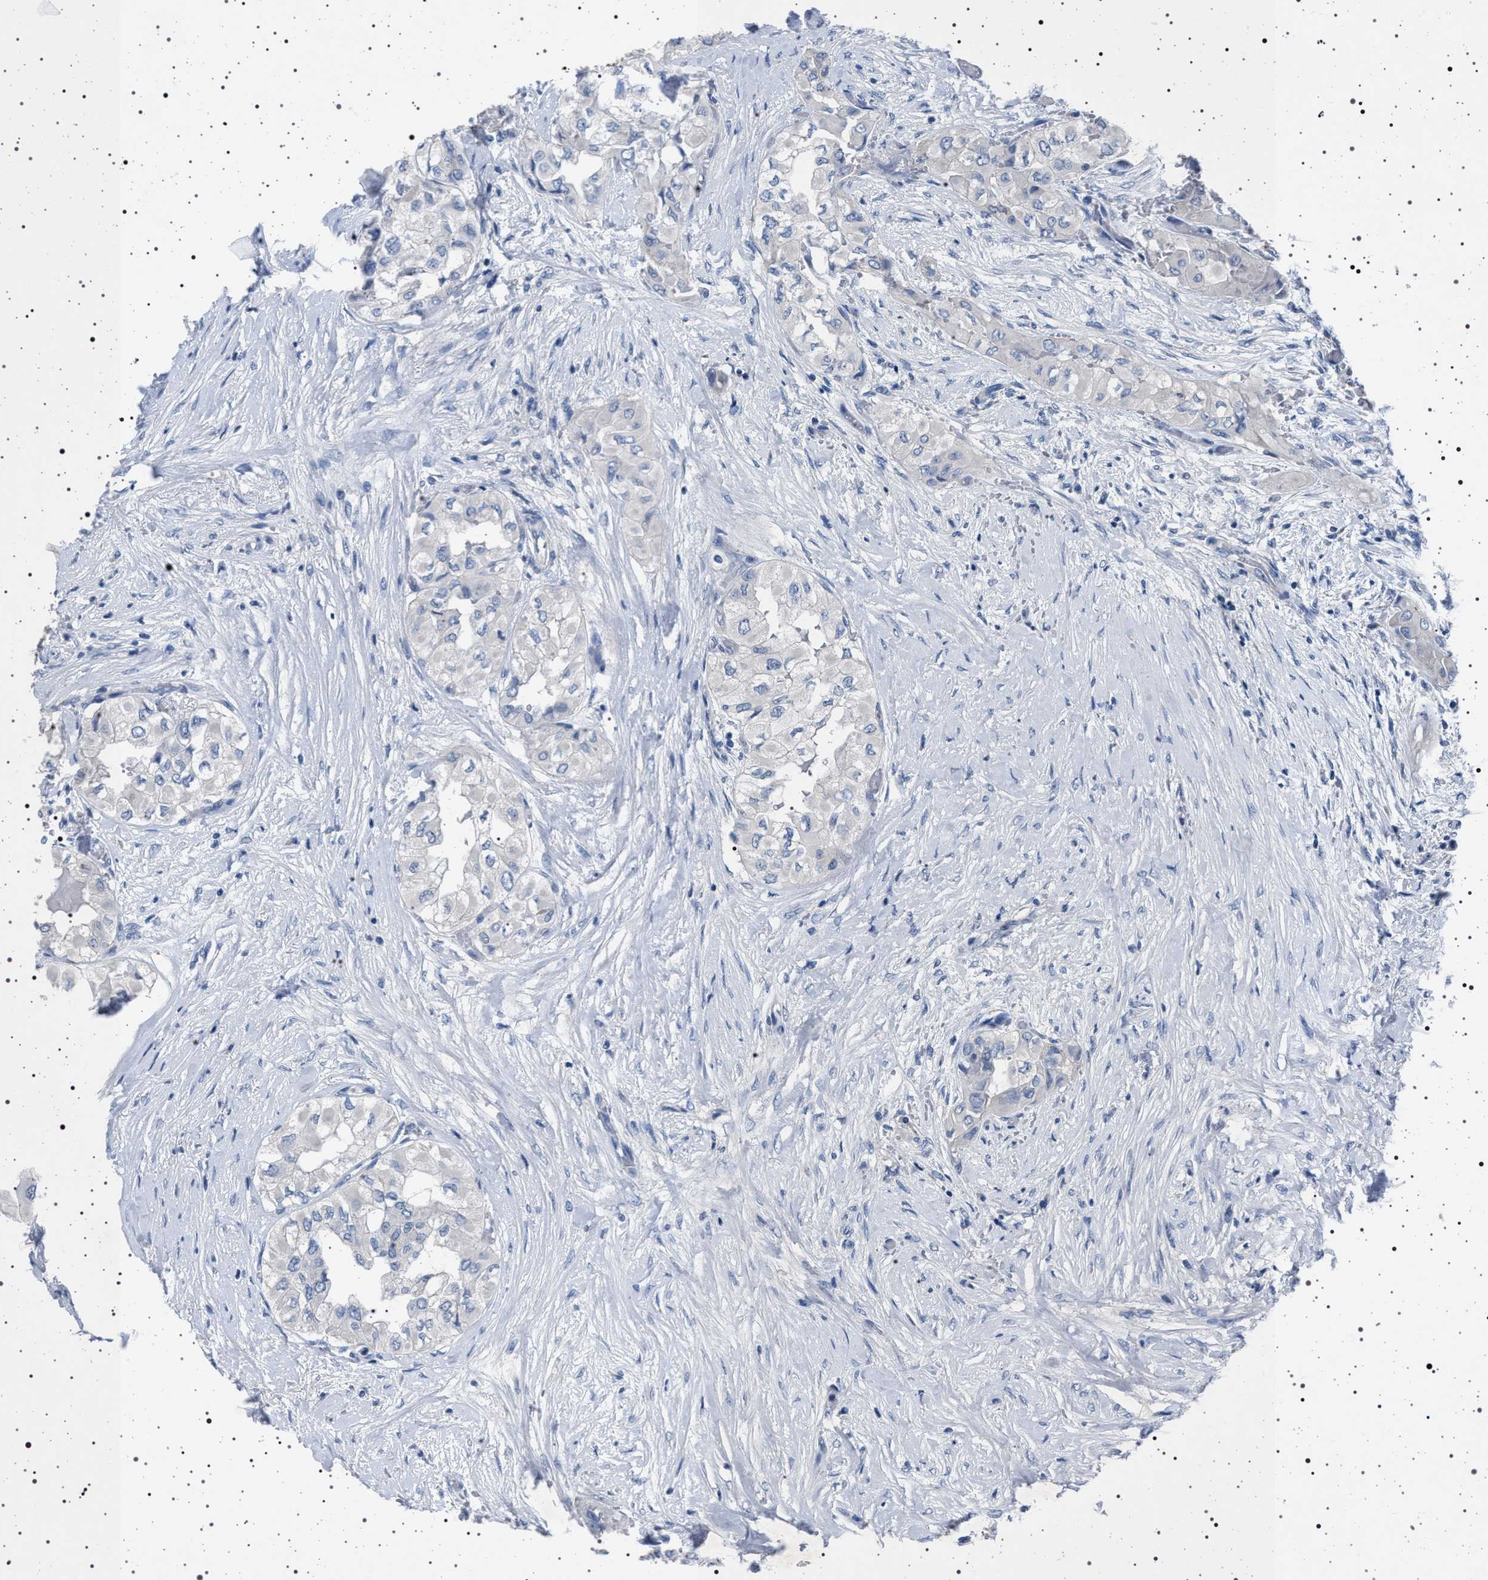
{"staining": {"intensity": "negative", "quantity": "none", "location": "none"}, "tissue": "thyroid cancer", "cell_type": "Tumor cells", "image_type": "cancer", "snomed": [{"axis": "morphology", "description": "Papillary adenocarcinoma, NOS"}, {"axis": "topography", "description": "Thyroid gland"}], "caption": "Tumor cells show no significant expression in thyroid cancer (papillary adenocarcinoma).", "gene": "NAT9", "patient": {"sex": "female", "age": 59}}